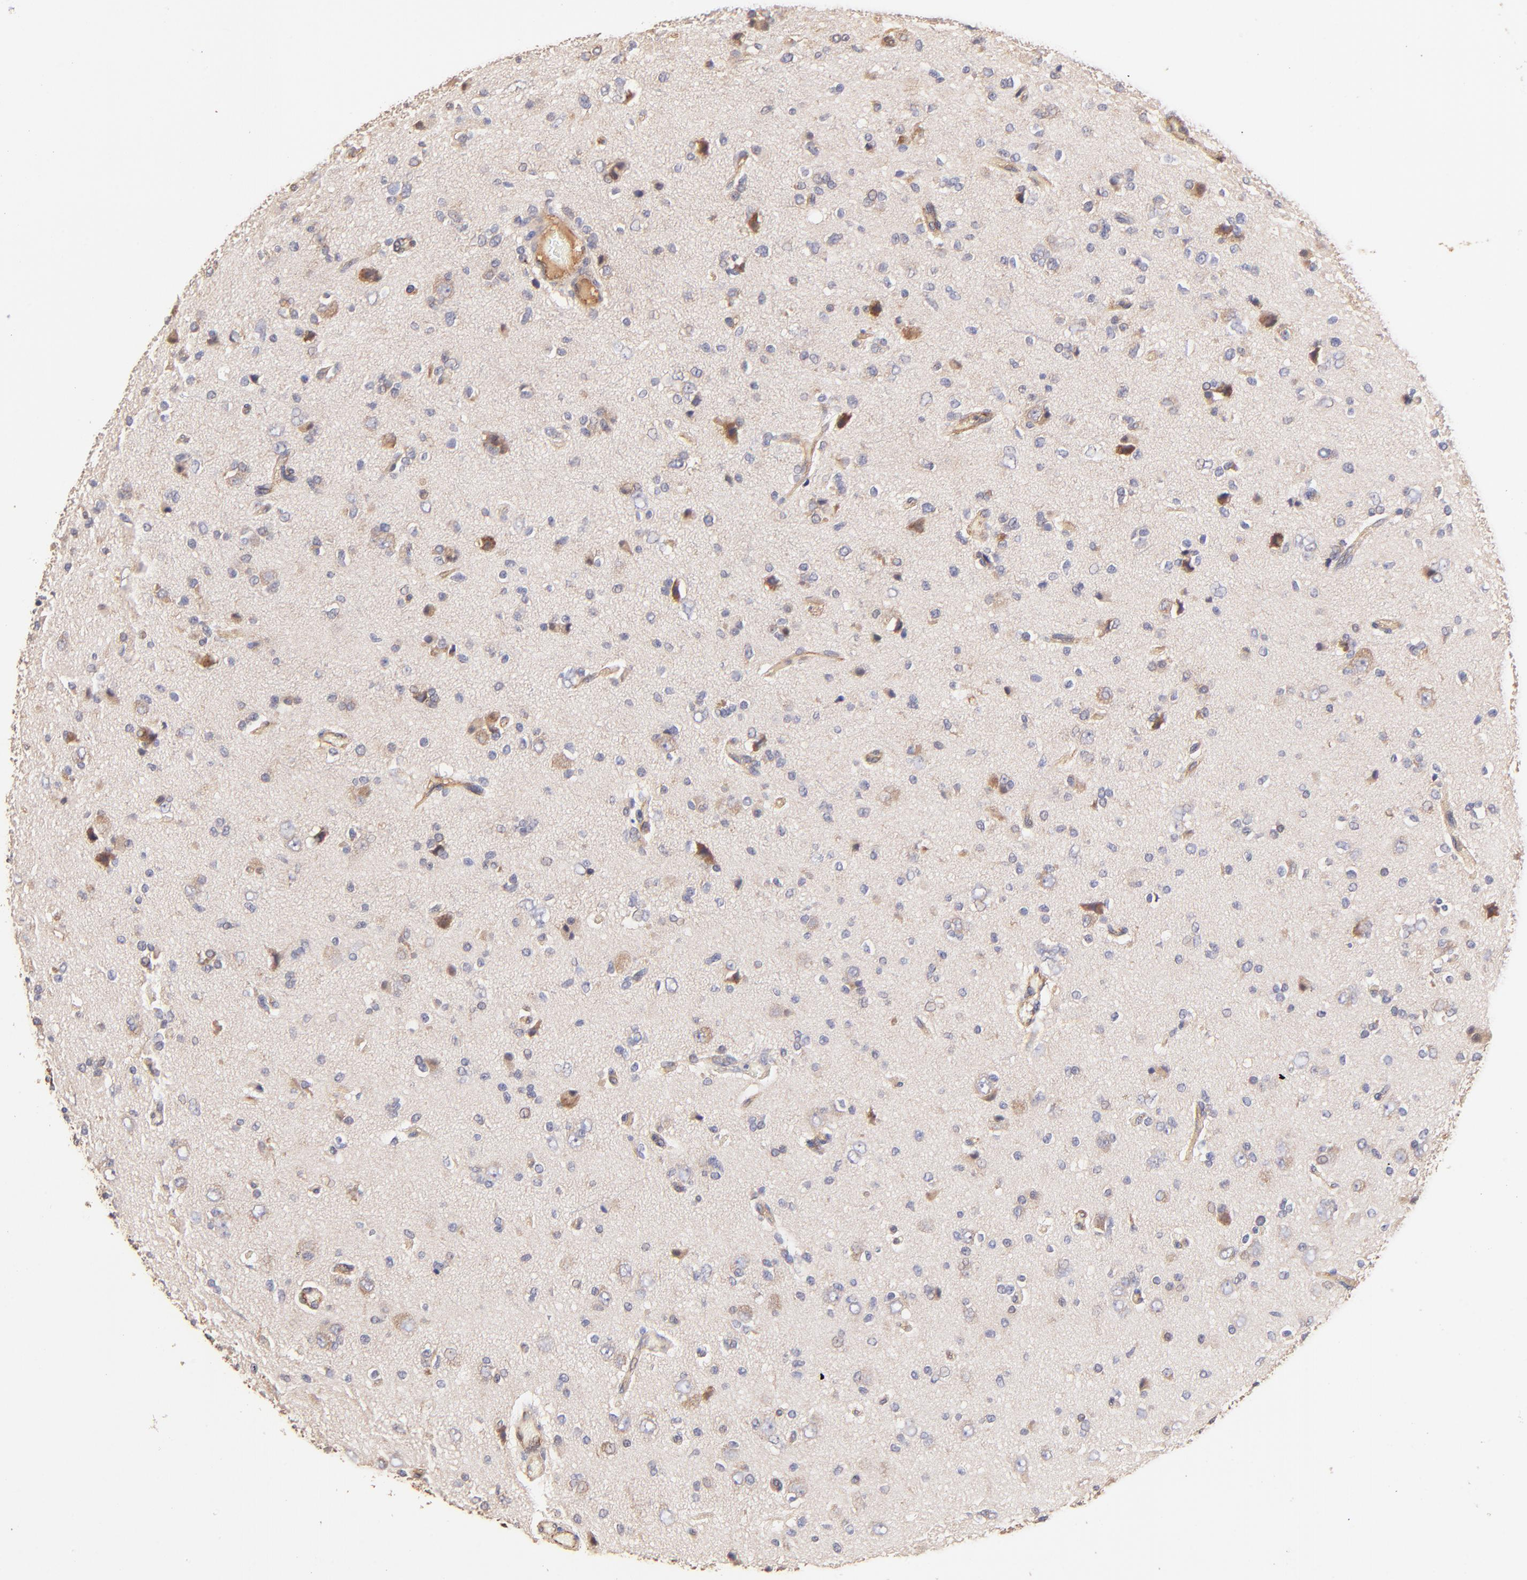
{"staining": {"intensity": "weak", "quantity": "25%-75%", "location": "cytoplasmic/membranous"}, "tissue": "glioma", "cell_type": "Tumor cells", "image_type": "cancer", "snomed": [{"axis": "morphology", "description": "Glioma, malignant, High grade"}, {"axis": "topography", "description": "Brain"}], "caption": "Immunohistochemical staining of human glioma displays low levels of weak cytoplasmic/membranous positivity in about 25%-75% of tumor cells.", "gene": "TNFAIP3", "patient": {"sex": "male", "age": 47}}